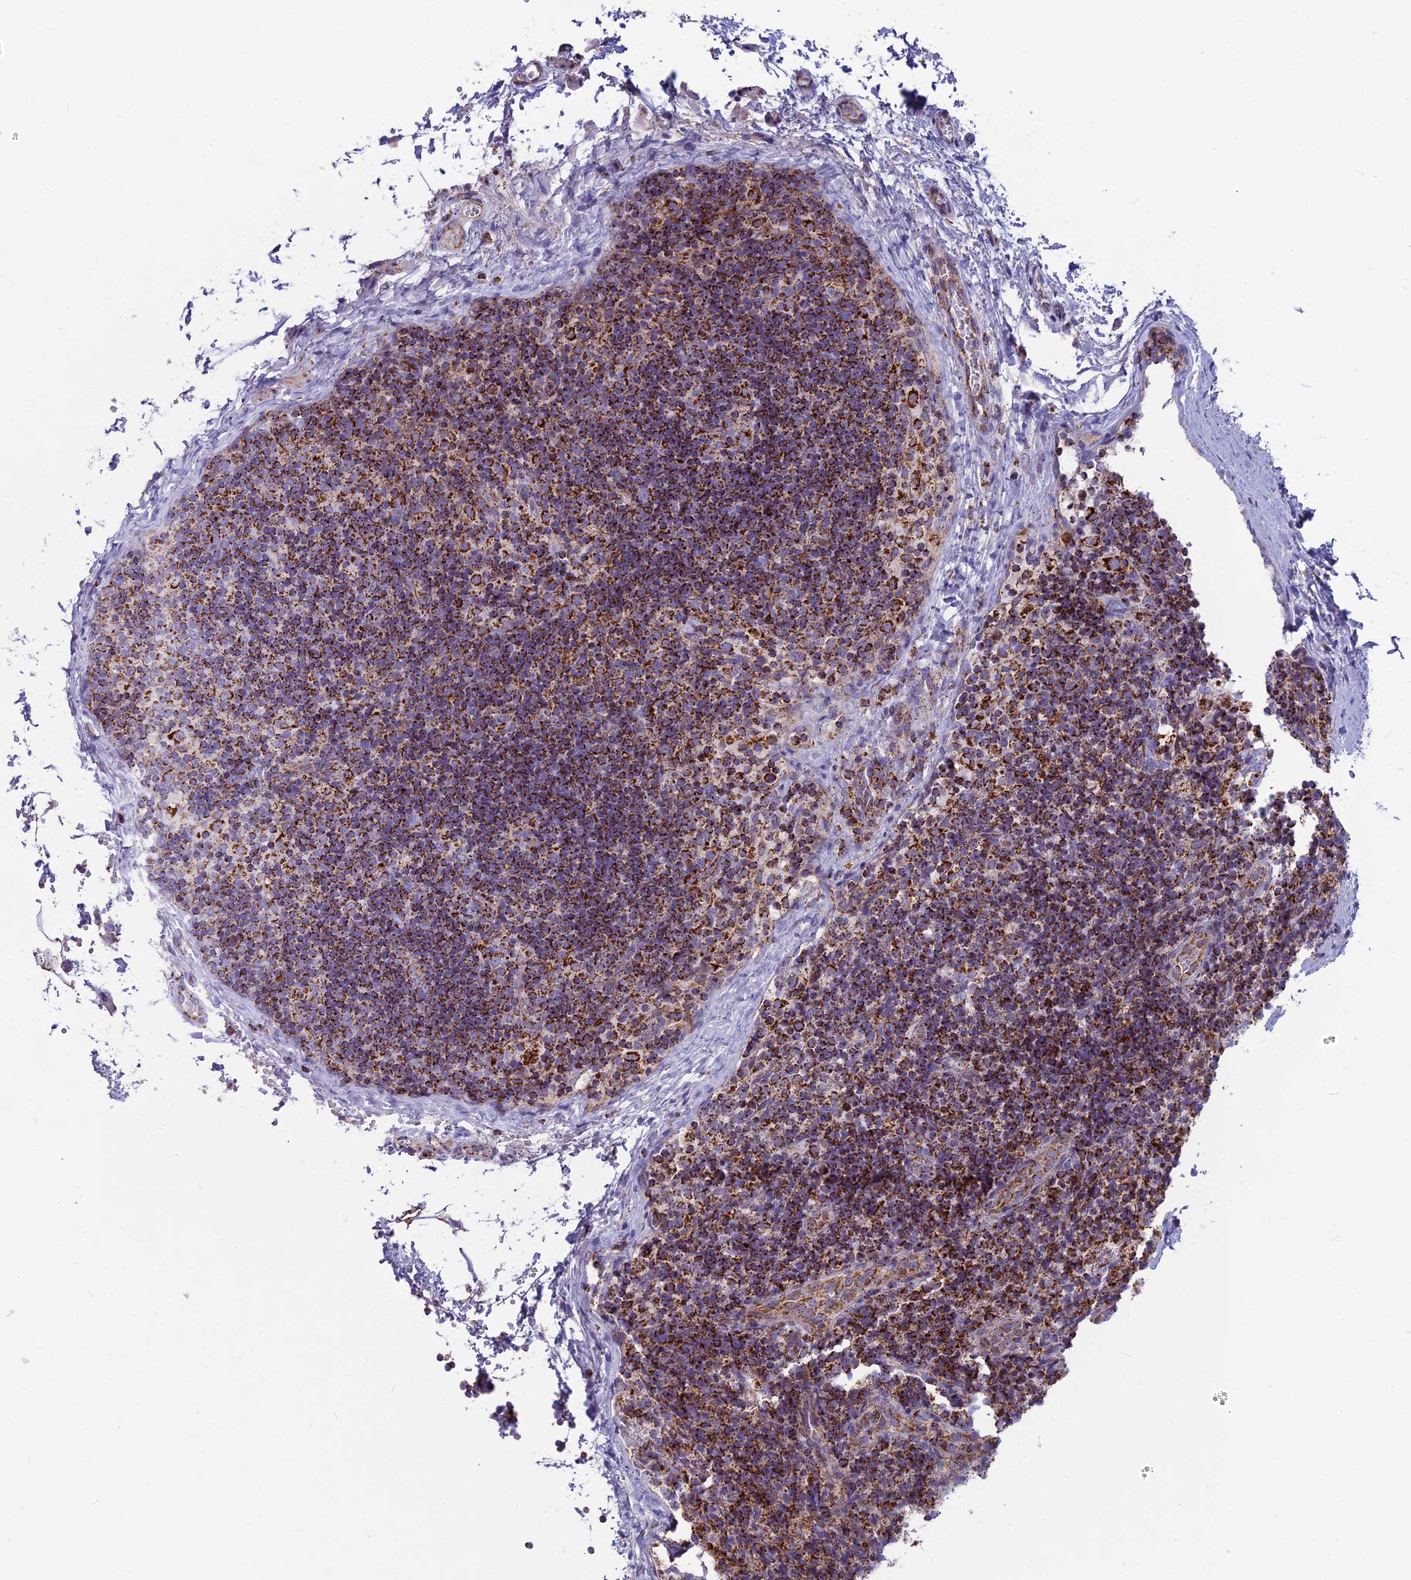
{"staining": {"intensity": "moderate", "quantity": "<25%", "location": "cytoplasmic/membranous"}, "tissue": "lymph node", "cell_type": "Germinal center cells", "image_type": "normal", "snomed": [{"axis": "morphology", "description": "Normal tissue, NOS"}, {"axis": "topography", "description": "Lymph node"}], "caption": "This image shows IHC staining of normal lymph node, with low moderate cytoplasmic/membranous positivity in approximately <25% of germinal center cells.", "gene": "CS", "patient": {"sex": "female", "age": 22}}